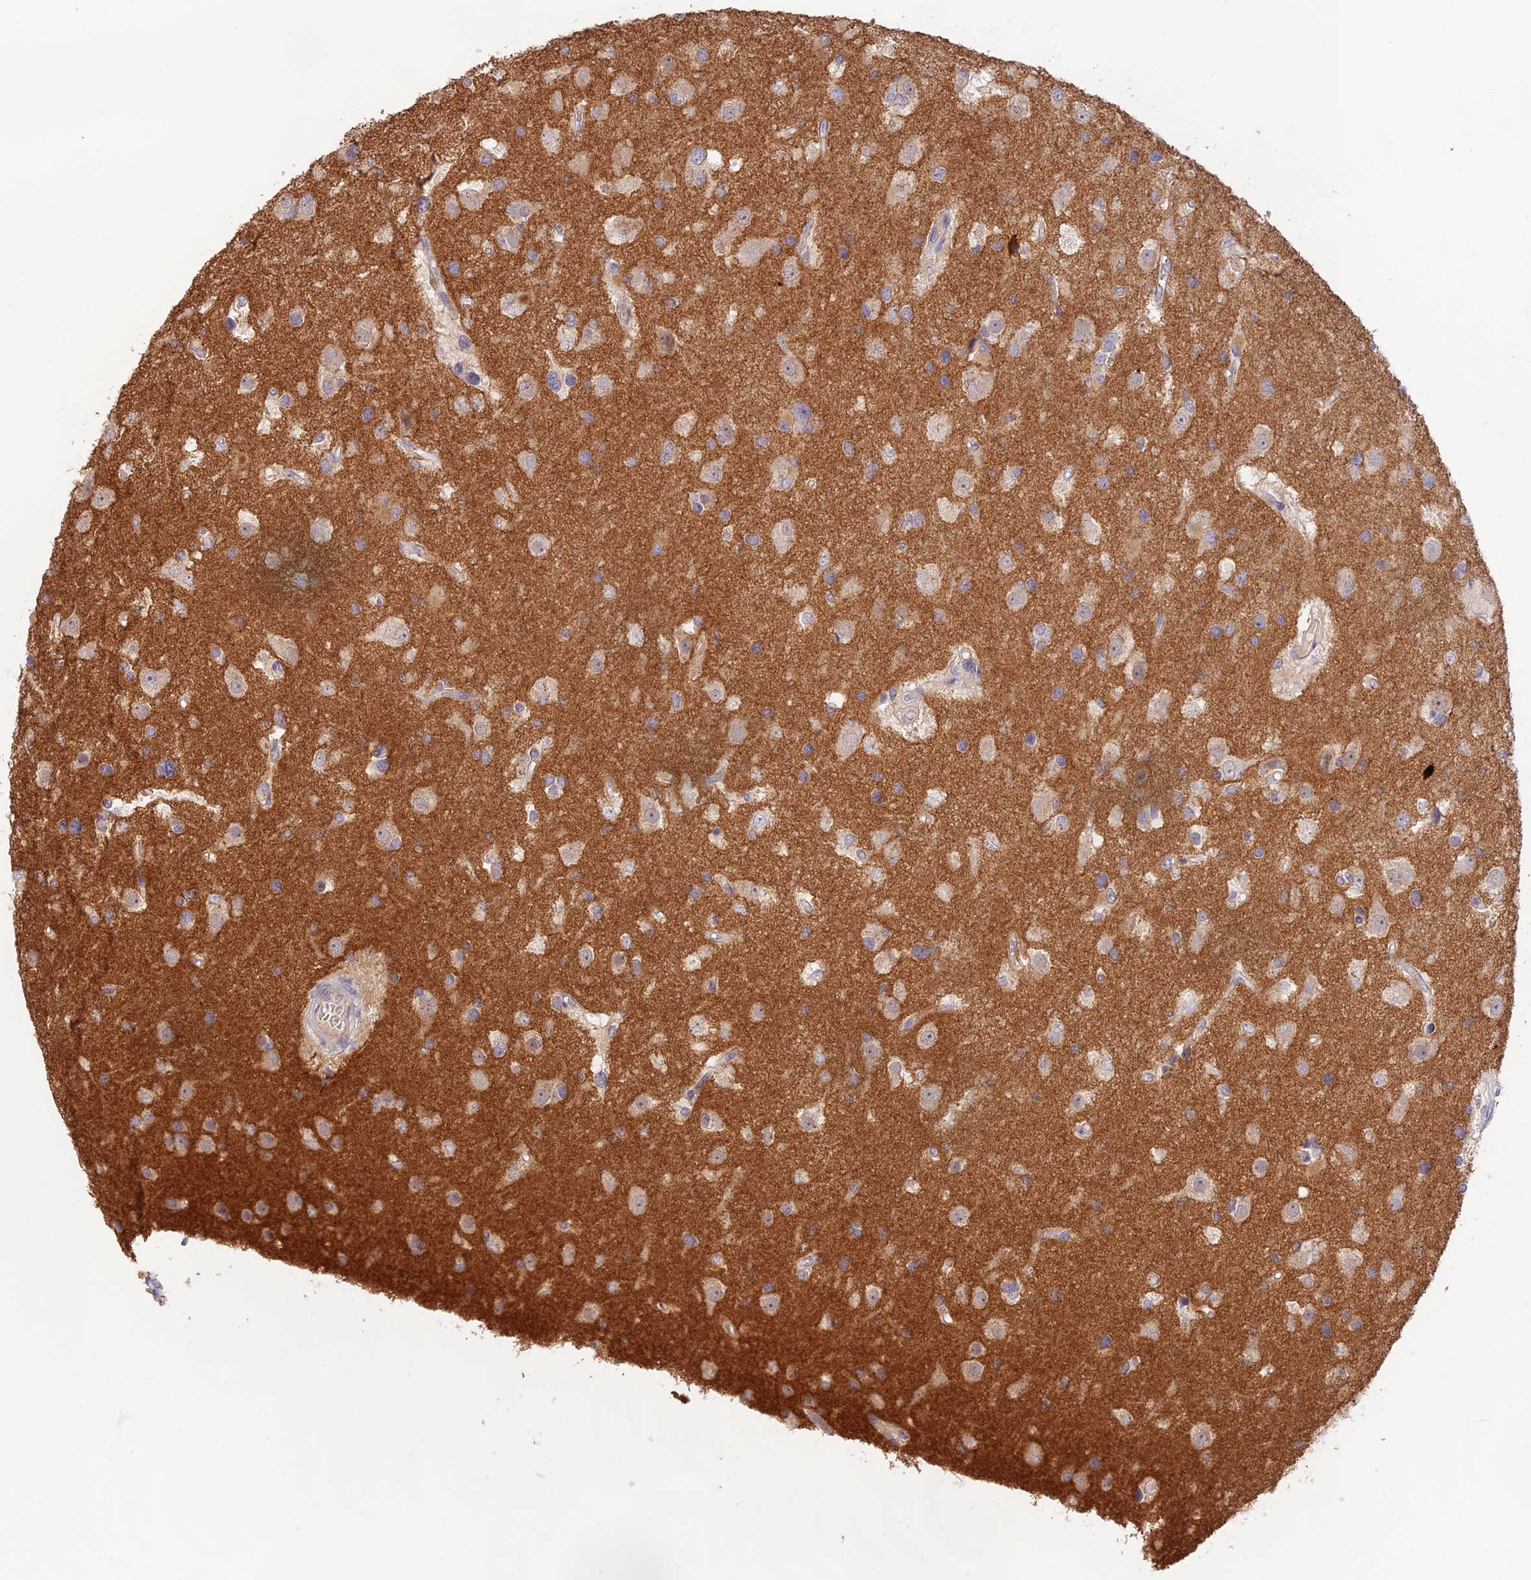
{"staining": {"intensity": "weak", "quantity": "<25%", "location": "cytoplasmic/membranous"}, "tissue": "glioma", "cell_type": "Tumor cells", "image_type": "cancer", "snomed": [{"axis": "morphology", "description": "Glioma, malignant, High grade"}, {"axis": "topography", "description": "Brain"}], "caption": "Immunohistochemistry photomicrograph of human high-grade glioma (malignant) stained for a protein (brown), which demonstrates no expression in tumor cells.", "gene": "CAMSAP3", "patient": {"sex": "male", "age": 53}}